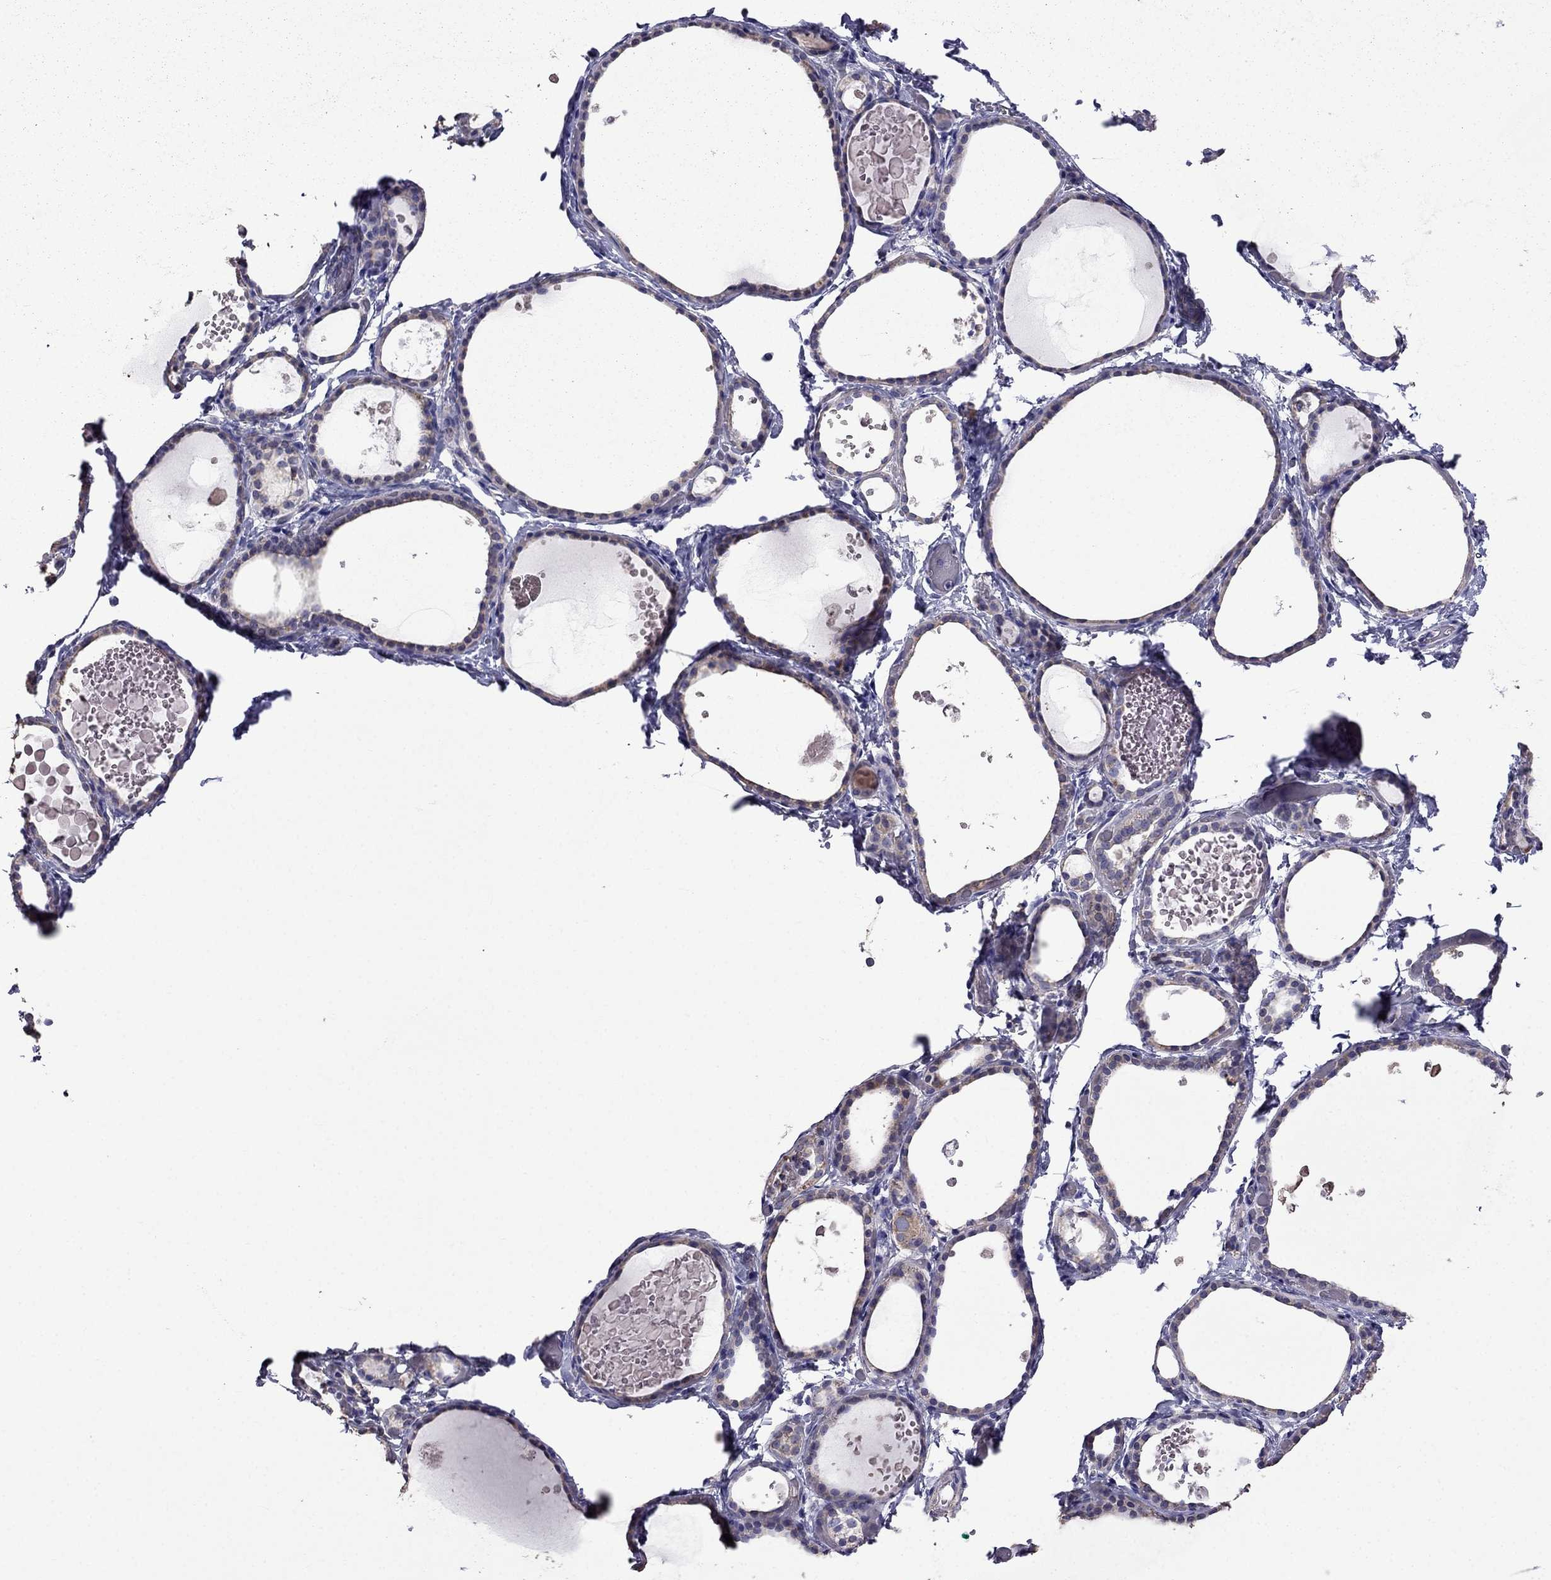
{"staining": {"intensity": "weak", "quantity": "25%-75%", "location": "cytoplasmic/membranous"}, "tissue": "thyroid gland", "cell_type": "Glandular cells", "image_type": "normal", "snomed": [{"axis": "morphology", "description": "Normal tissue, NOS"}, {"axis": "topography", "description": "Thyroid gland"}], "caption": "Protein staining demonstrates weak cytoplasmic/membranous positivity in about 25%-75% of glandular cells in unremarkable thyroid gland. (Brightfield microscopy of DAB IHC at high magnification).", "gene": "AK5", "patient": {"sex": "female", "age": 56}}